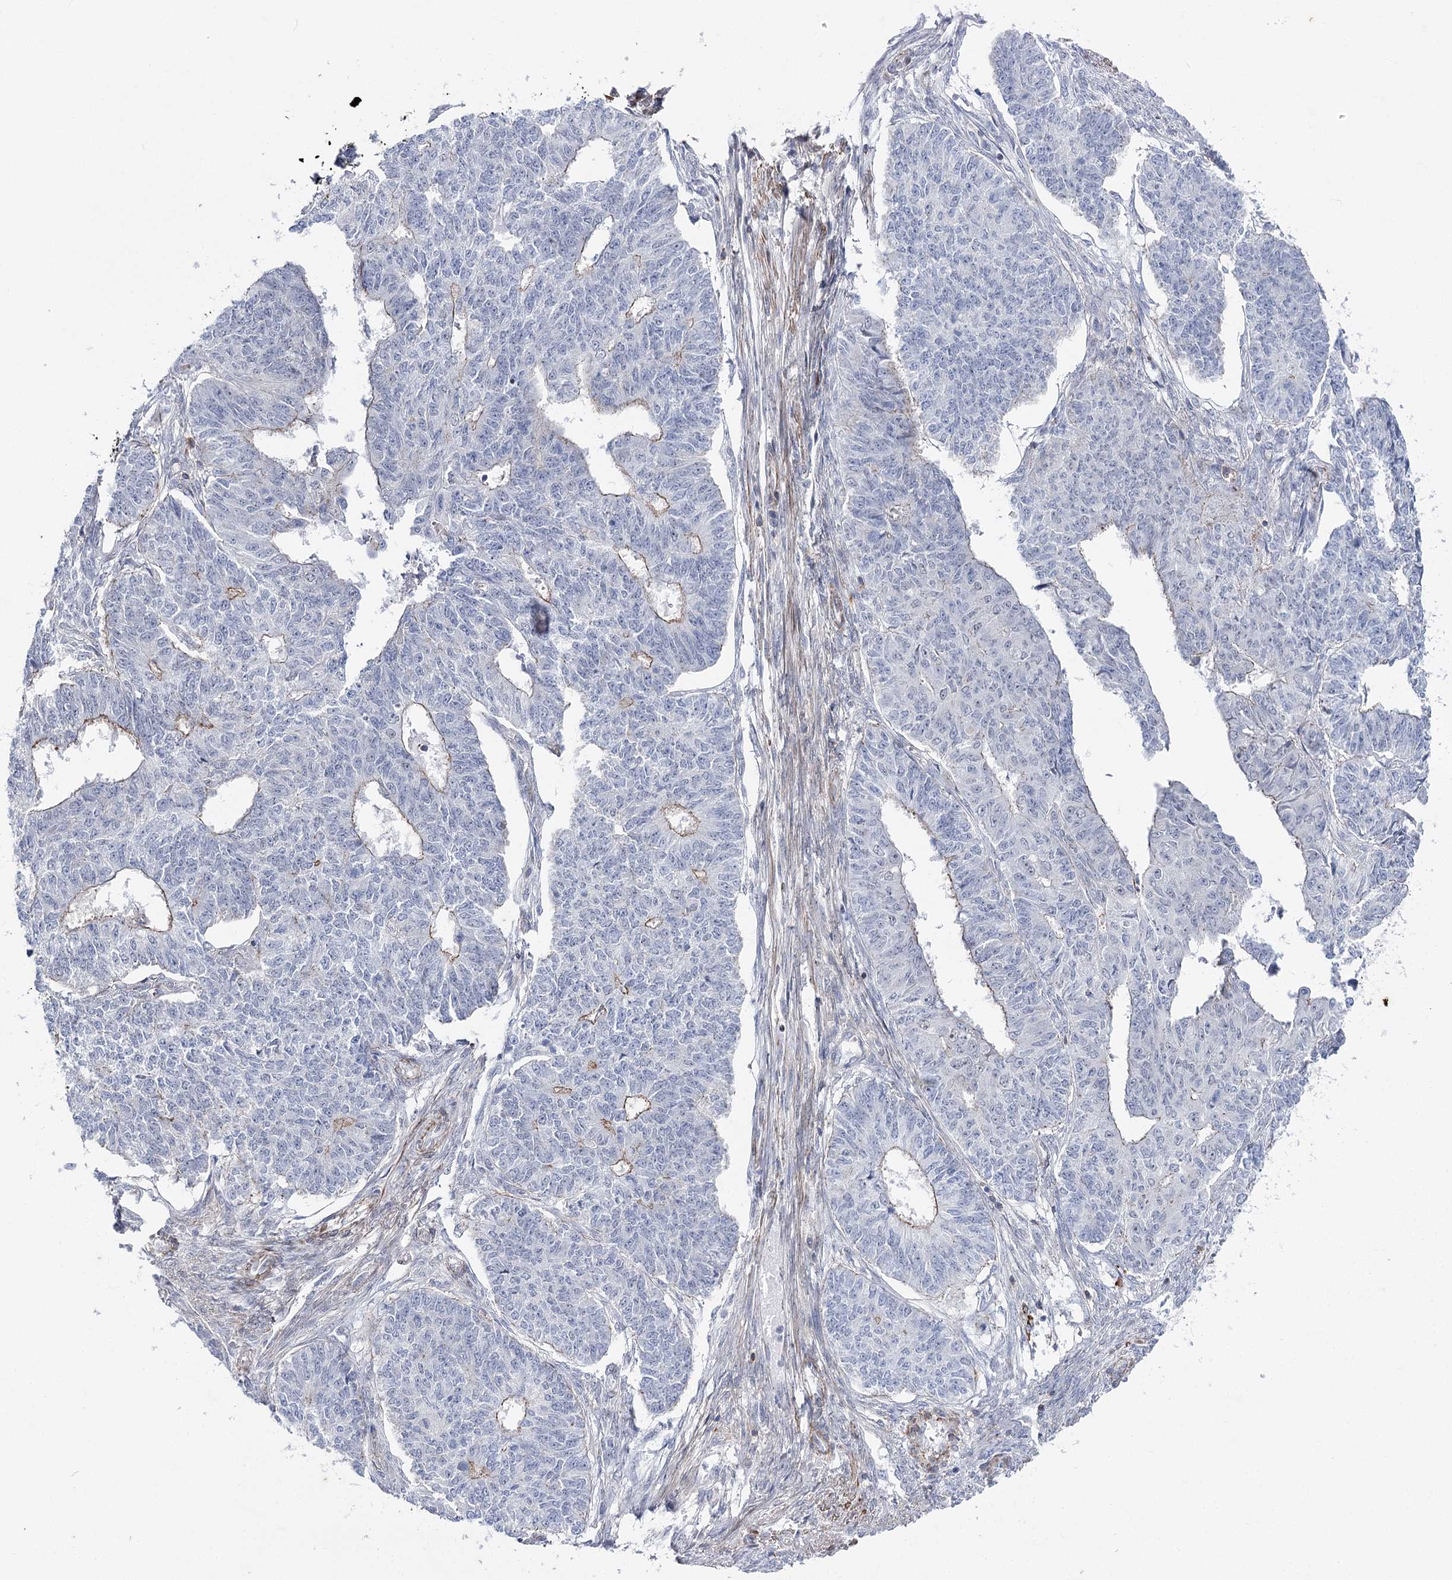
{"staining": {"intensity": "negative", "quantity": "none", "location": "none"}, "tissue": "endometrial cancer", "cell_type": "Tumor cells", "image_type": "cancer", "snomed": [{"axis": "morphology", "description": "Adenocarcinoma, NOS"}, {"axis": "topography", "description": "Endometrium"}], "caption": "The image demonstrates no significant expression in tumor cells of endometrial cancer (adenocarcinoma).", "gene": "AGXT2", "patient": {"sex": "female", "age": 32}}